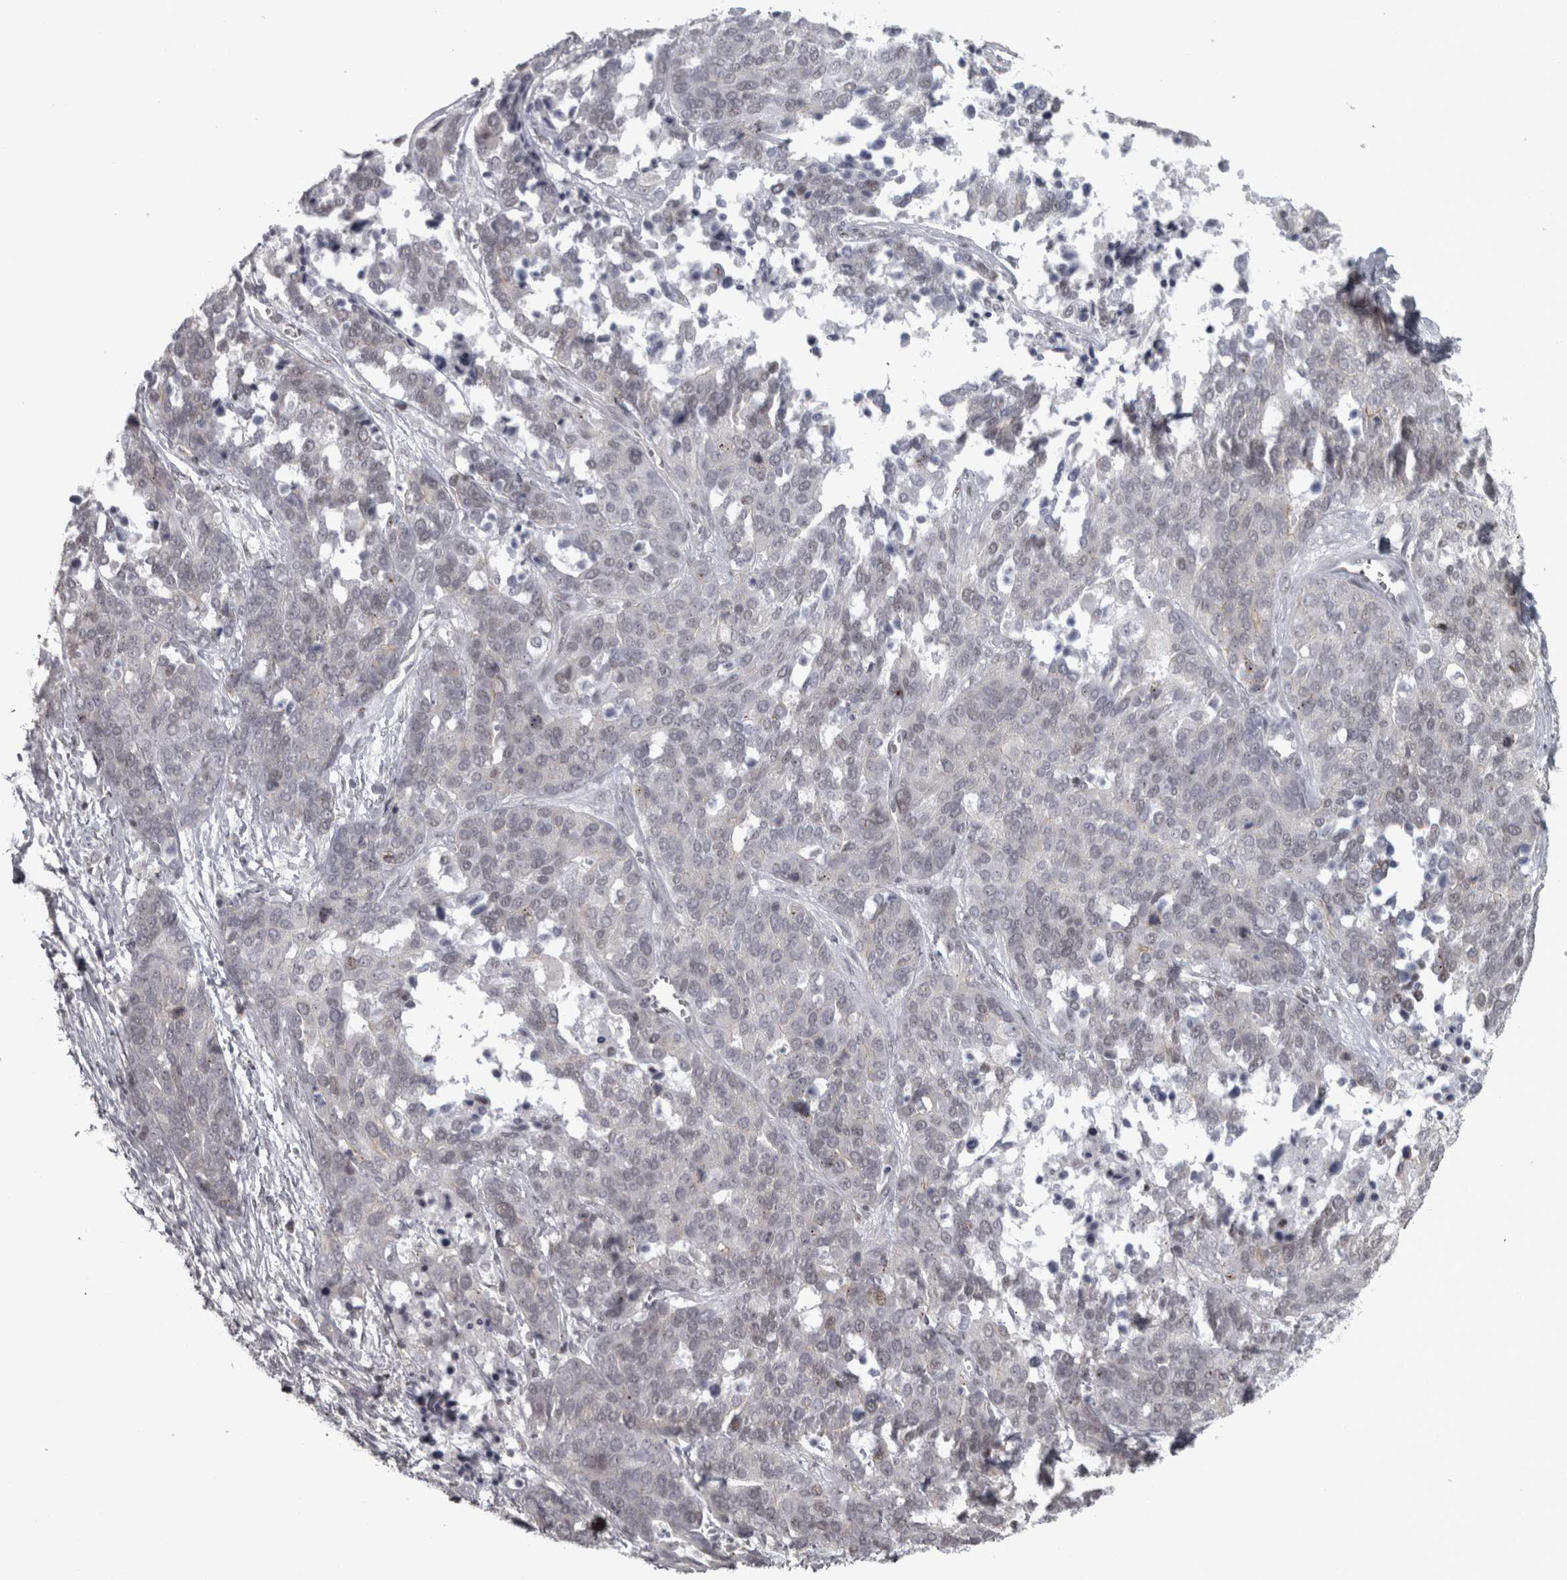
{"staining": {"intensity": "negative", "quantity": "none", "location": "none"}, "tissue": "ovarian cancer", "cell_type": "Tumor cells", "image_type": "cancer", "snomed": [{"axis": "morphology", "description": "Cystadenocarcinoma, serous, NOS"}, {"axis": "topography", "description": "Ovary"}], "caption": "Histopathology image shows no protein expression in tumor cells of ovarian cancer tissue.", "gene": "PPP1R12B", "patient": {"sex": "female", "age": 44}}